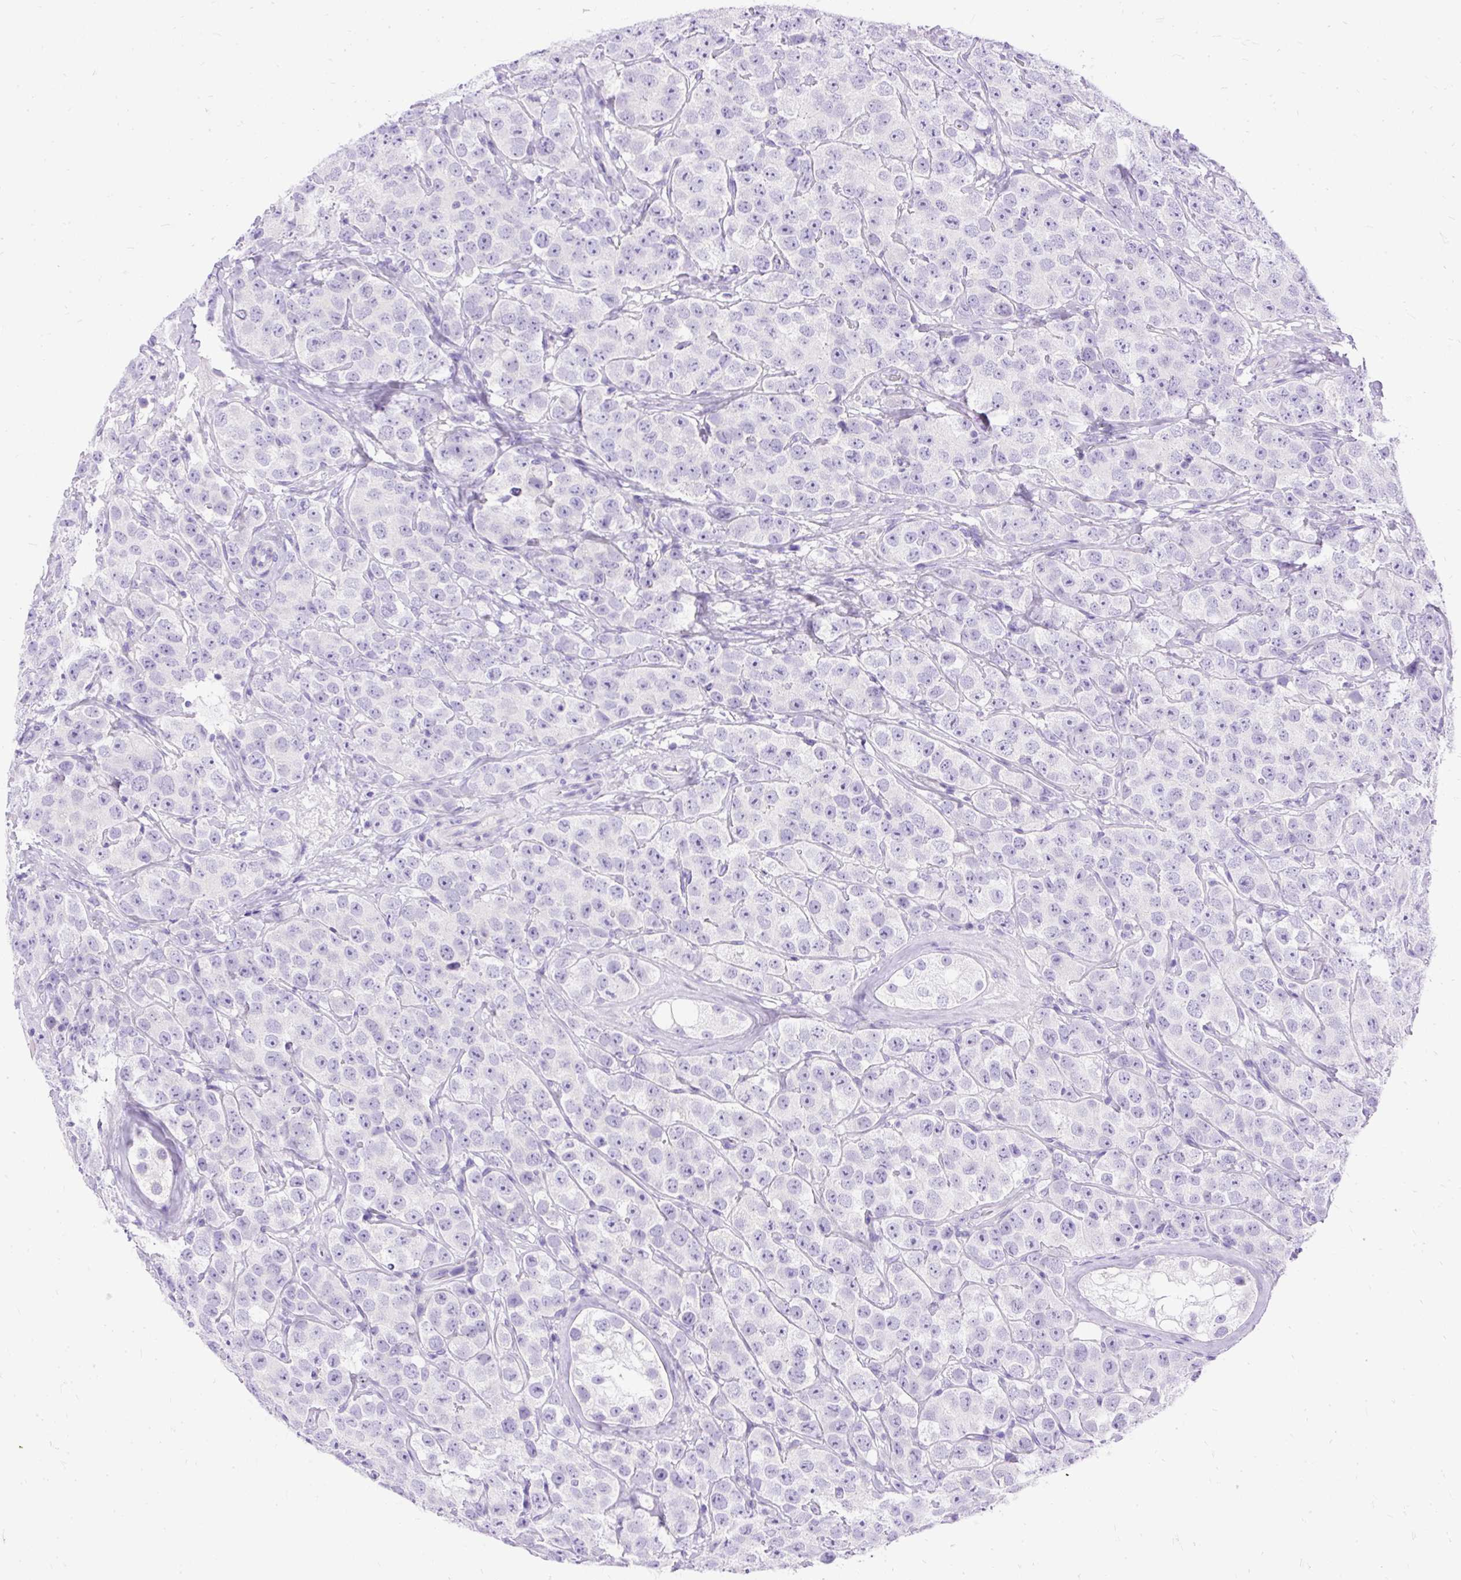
{"staining": {"intensity": "negative", "quantity": "none", "location": "none"}, "tissue": "testis cancer", "cell_type": "Tumor cells", "image_type": "cancer", "snomed": [{"axis": "morphology", "description": "Seminoma, NOS"}, {"axis": "topography", "description": "Testis"}], "caption": "High power microscopy image of an immunohistochemistry image of testis cancer, revealing no significant expression in tumor cells.", "gene": "HEY1", "patient": {"sex": "male", "age": 28}}